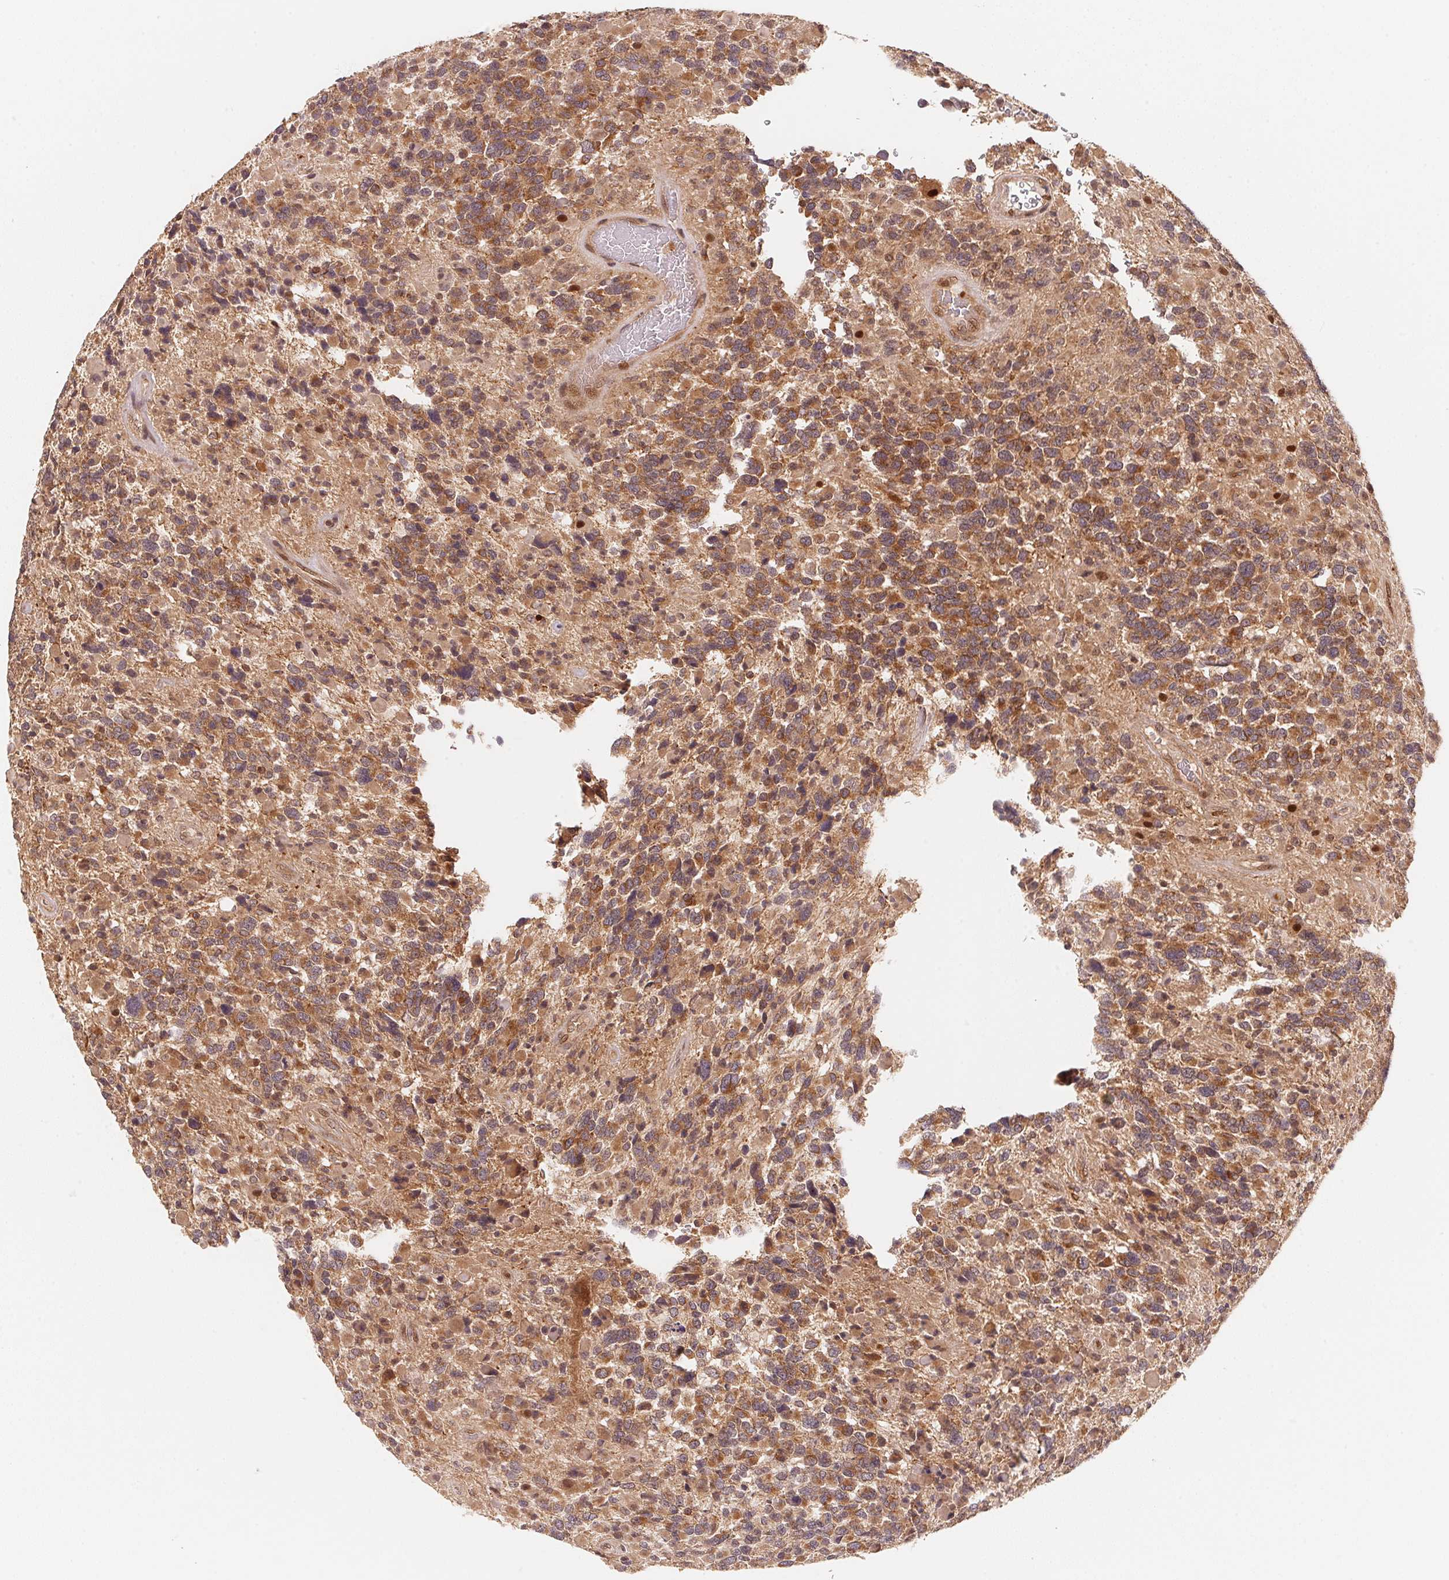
{"staining": {"intensity": "moderate", "quantity": "25%-75%", "location": "cytoplasmic/membranous"}, "tissue": "glioma", "cell_type": "Tumor cells", "image_type": "cancer", "snomed": [{"axis": "morphology", "description": "Glioma, malignant, High grade"}, {"axis": "topography", "description": "Brain"}], "caption": "Glioma tissue demonstrates moderate cytoplasmic/membranous expression in about 25%-75% of tumor cells, visualized by immunohistochemistry.", "gene": "CCDC102B", "patient": {"sex": "female", "age": 40}}